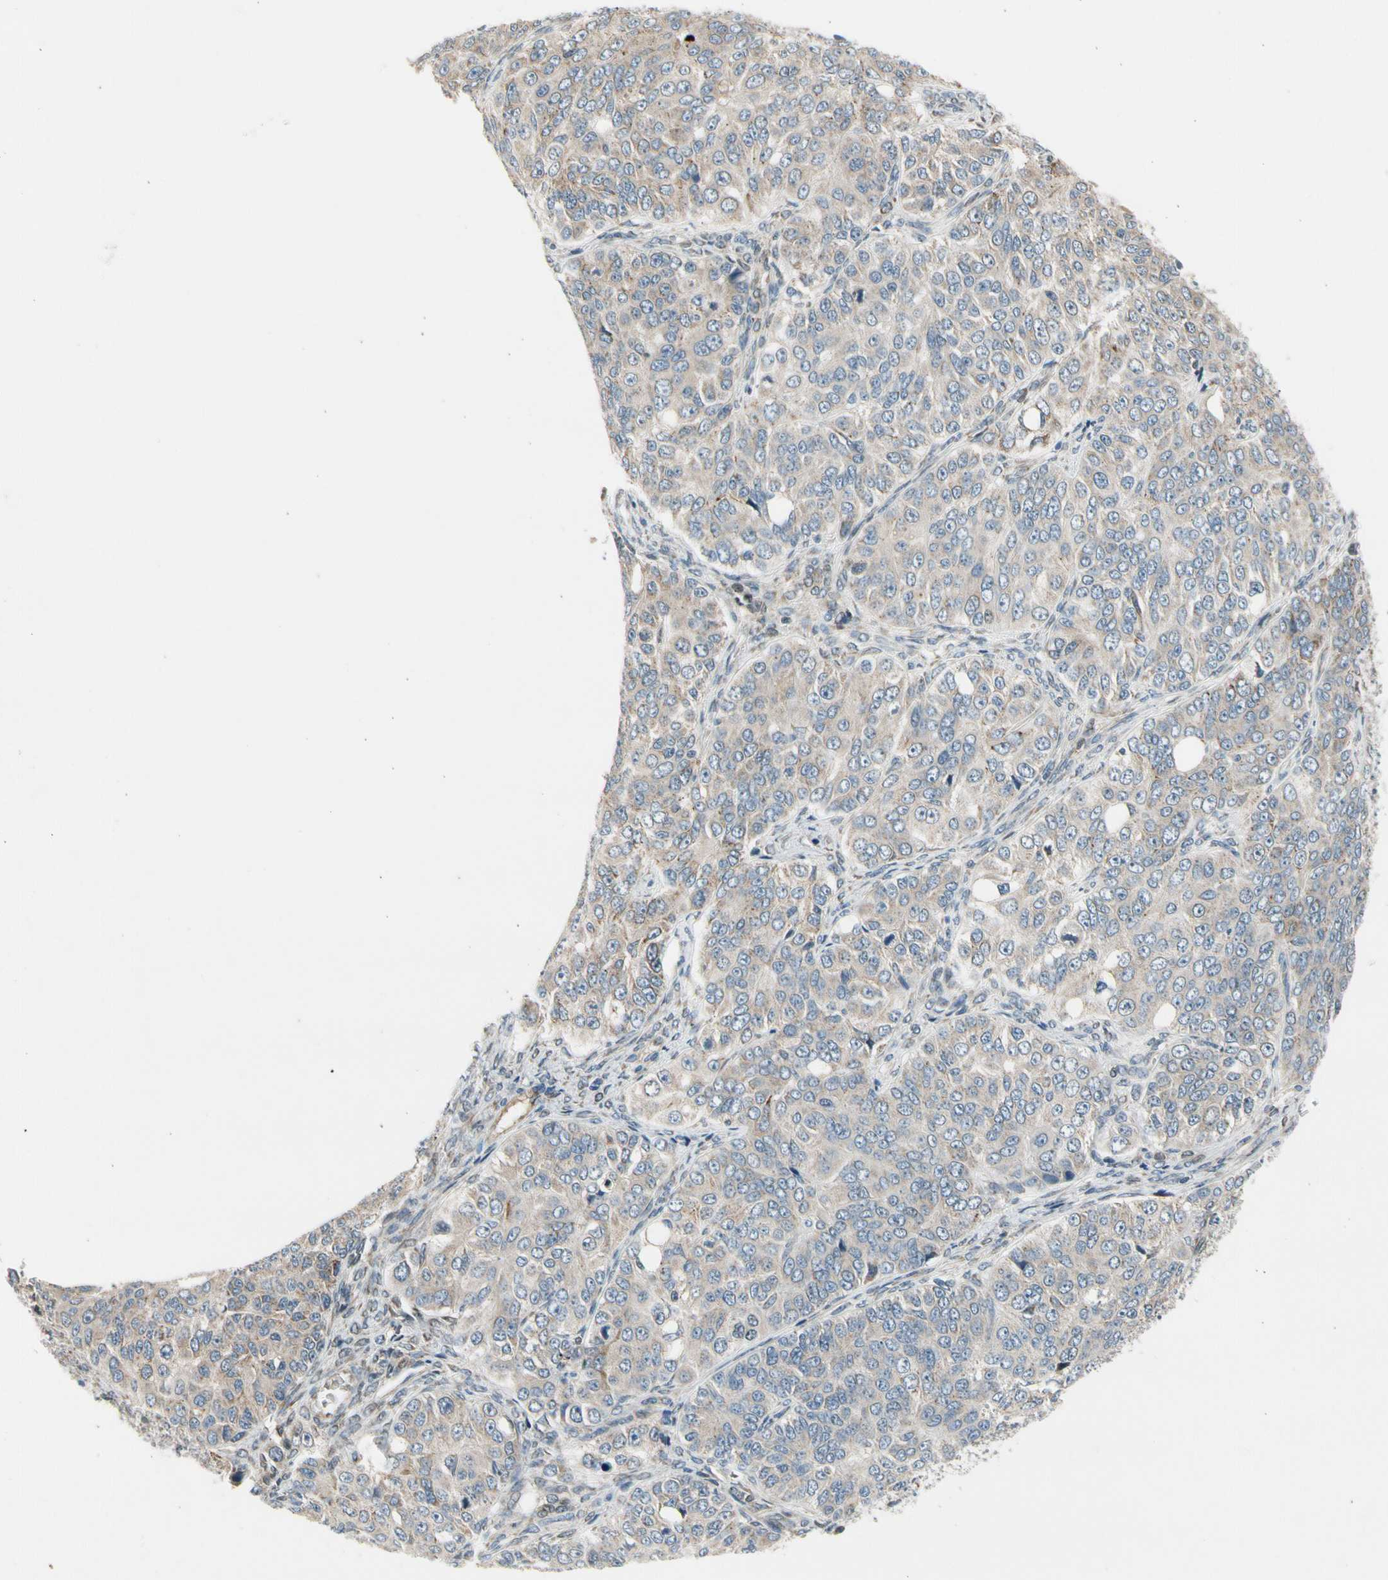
{"staining": {"intensity": "weak", "quantity": ">75%", "location": "cytoplasmic/membranous"}, "tissue": "ovarian cancer", "cell_type": "Tumor cells", "image_type": "cancer", "snomed": [{"axis": "morphology", "description": "Carcinoma, endometroid"}, {"axis": "topography", "description": "Ovary"}], "caption": "Weak cytoplasmic/membranous protein staining is present in about >75% of tumor cells in ovarian endometroid carcinoma.", "gene": "NPHP3", "patient": {"sex": "female", "age": 51}}